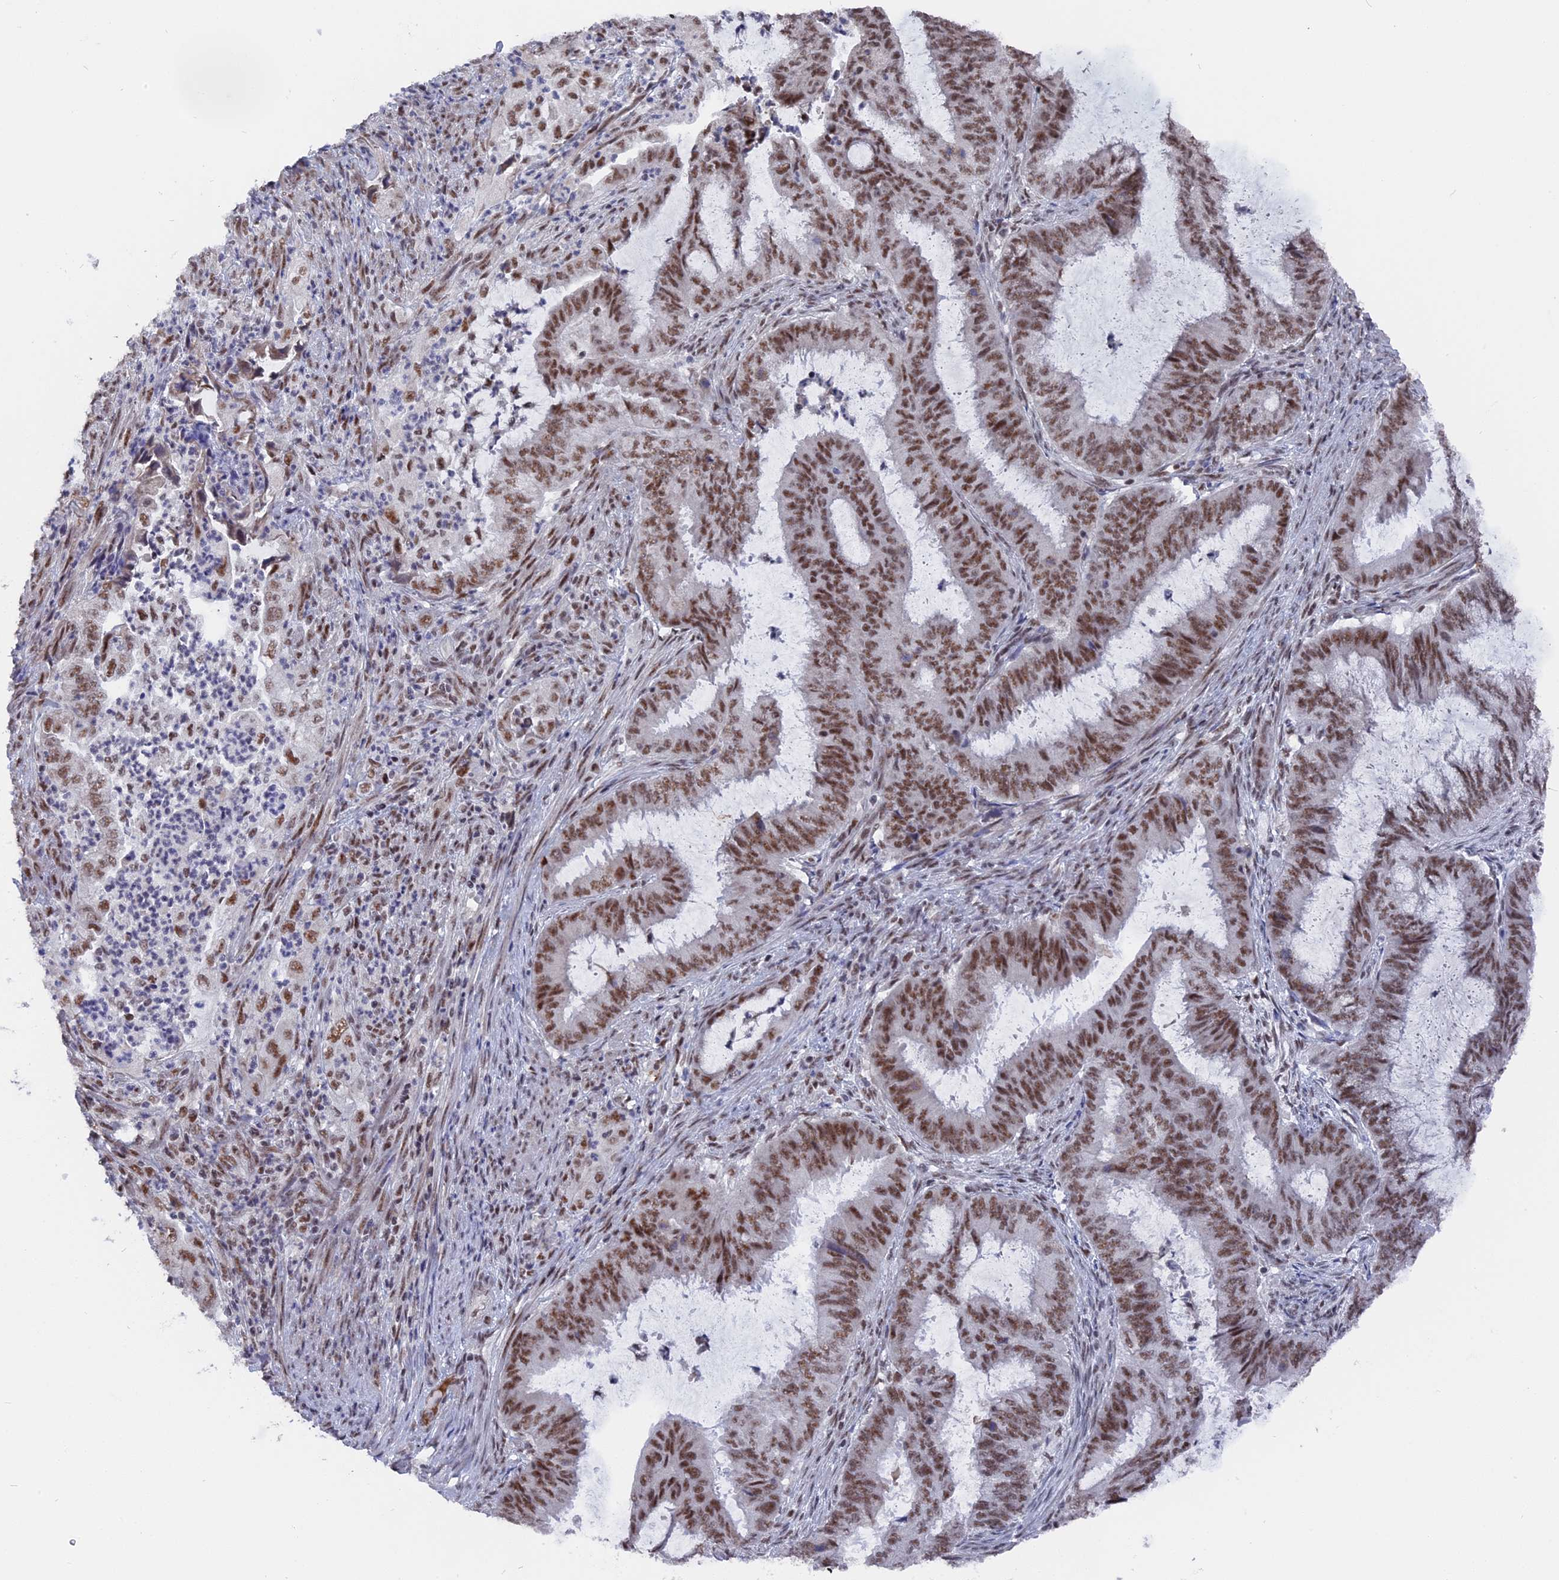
{"staining": {"intensity": "moderate", "quantity": ">75%", "location": "nuclear"}, "tissue": "endometrial cancer", "cell_type": "Tumor cells", "image_type": "cancer", "snomed": [{"axis": "morphology", "description": "Adenocarcinoma, NOS"}, {"axis": "topography", "description": "Endometrium"}], "caption": "The immunohistochemical stain labels moderate nuclear expression in tumor cells of endometrial cancer tissue.", "gene": "SF3A2", "patient": {"sex": "female", "age": 51}}